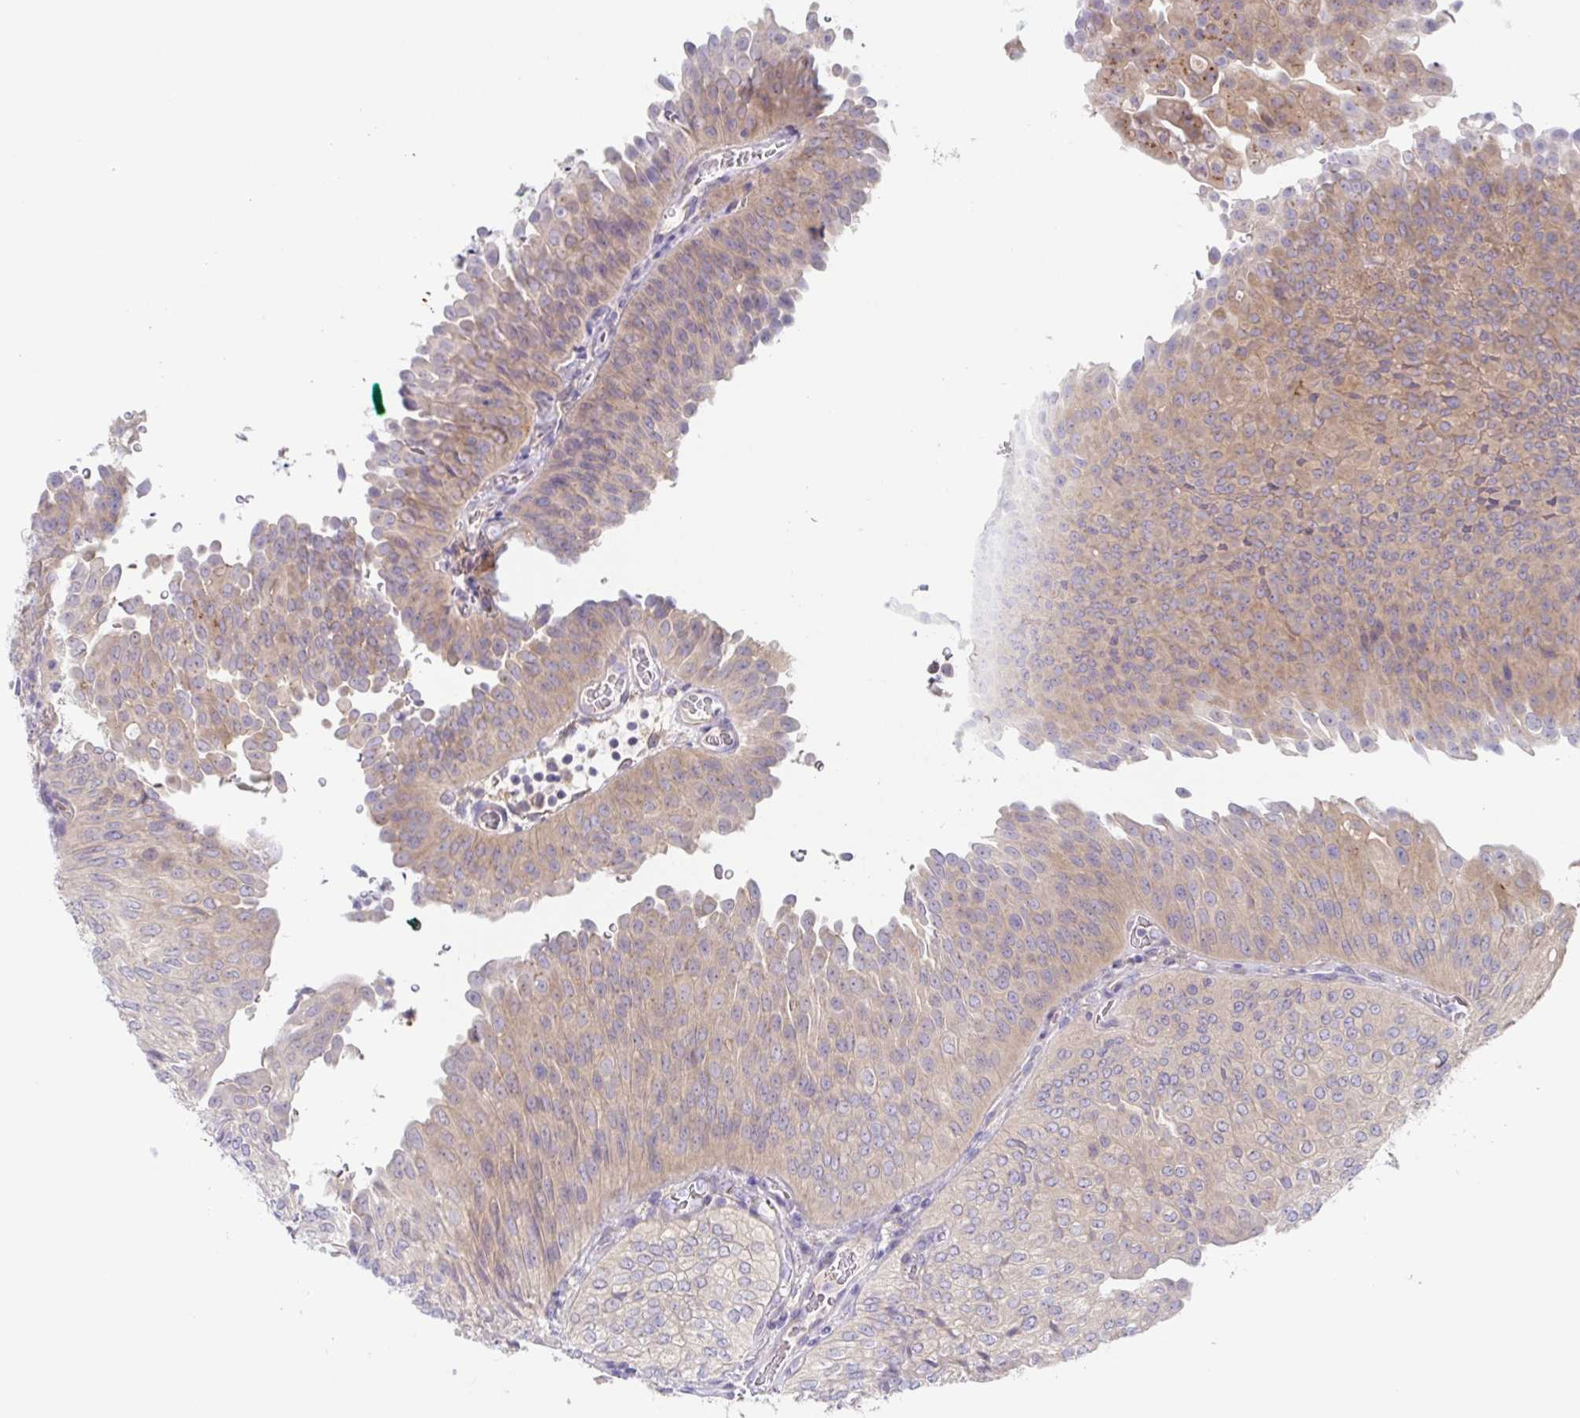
{"staining": {"intensity": "weak", "quantity": "25%-75%", "location": "cytoplasmic/membranous"}, "tissue": "urothelial cancer", "cell_type": "Tumor cells", "image_type": "cancer", "snomed": [{"axis": "morphology", "description": "Urothelial carcinoma, NOS"}, {"axis": "topography", "description": "Urinary bladder"}], "caption": "Weak cytoplasmic/membranous positivity for a protein is identified in about 25%-75% of tumor cells of urothelial cancer using immunohistochemistry.", "gene": "HTR2A", "patient": {"sex": "male", "age": 62}}